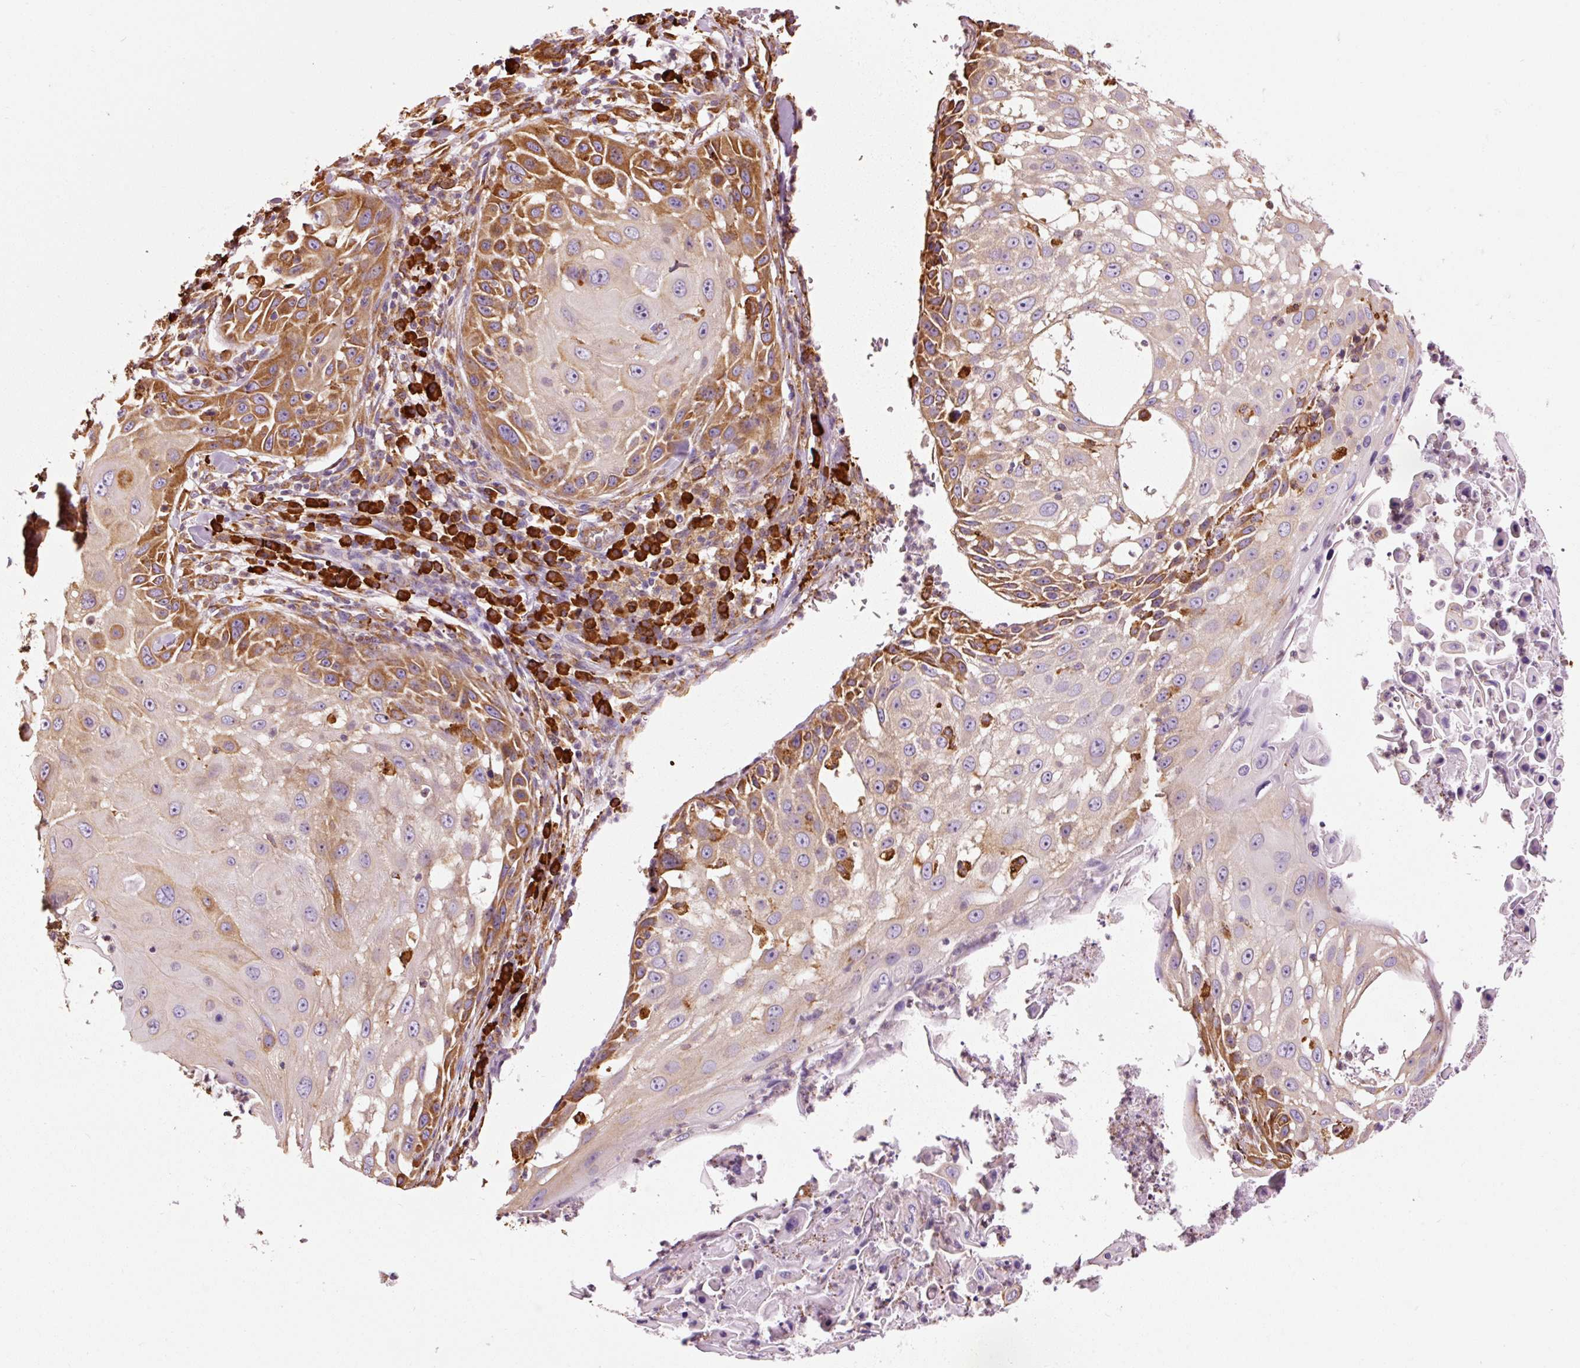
{"staining": {"intensity": "strong", "quantity": "25%-75%", "location": "cytoplasmic/membranous"}, "tissue": "skin cancer", "cell_type": "Tumor cells", "image_type": "cancer", "snomed": [{"axis": "morphology", "description": "Squamous cell carcinoma, NOS"}, {"axis": "topography", "description": "Skin"}], "caption": "Immunohistochemical staining of skin cancer (squamous cell carcinoma) reveals high levels of strong cytoplasmic/membranous protein positivity in about 25%-75% of tumor cells.", "gene": "KLC1", "patient": {"sex": "female", "age": 44}}